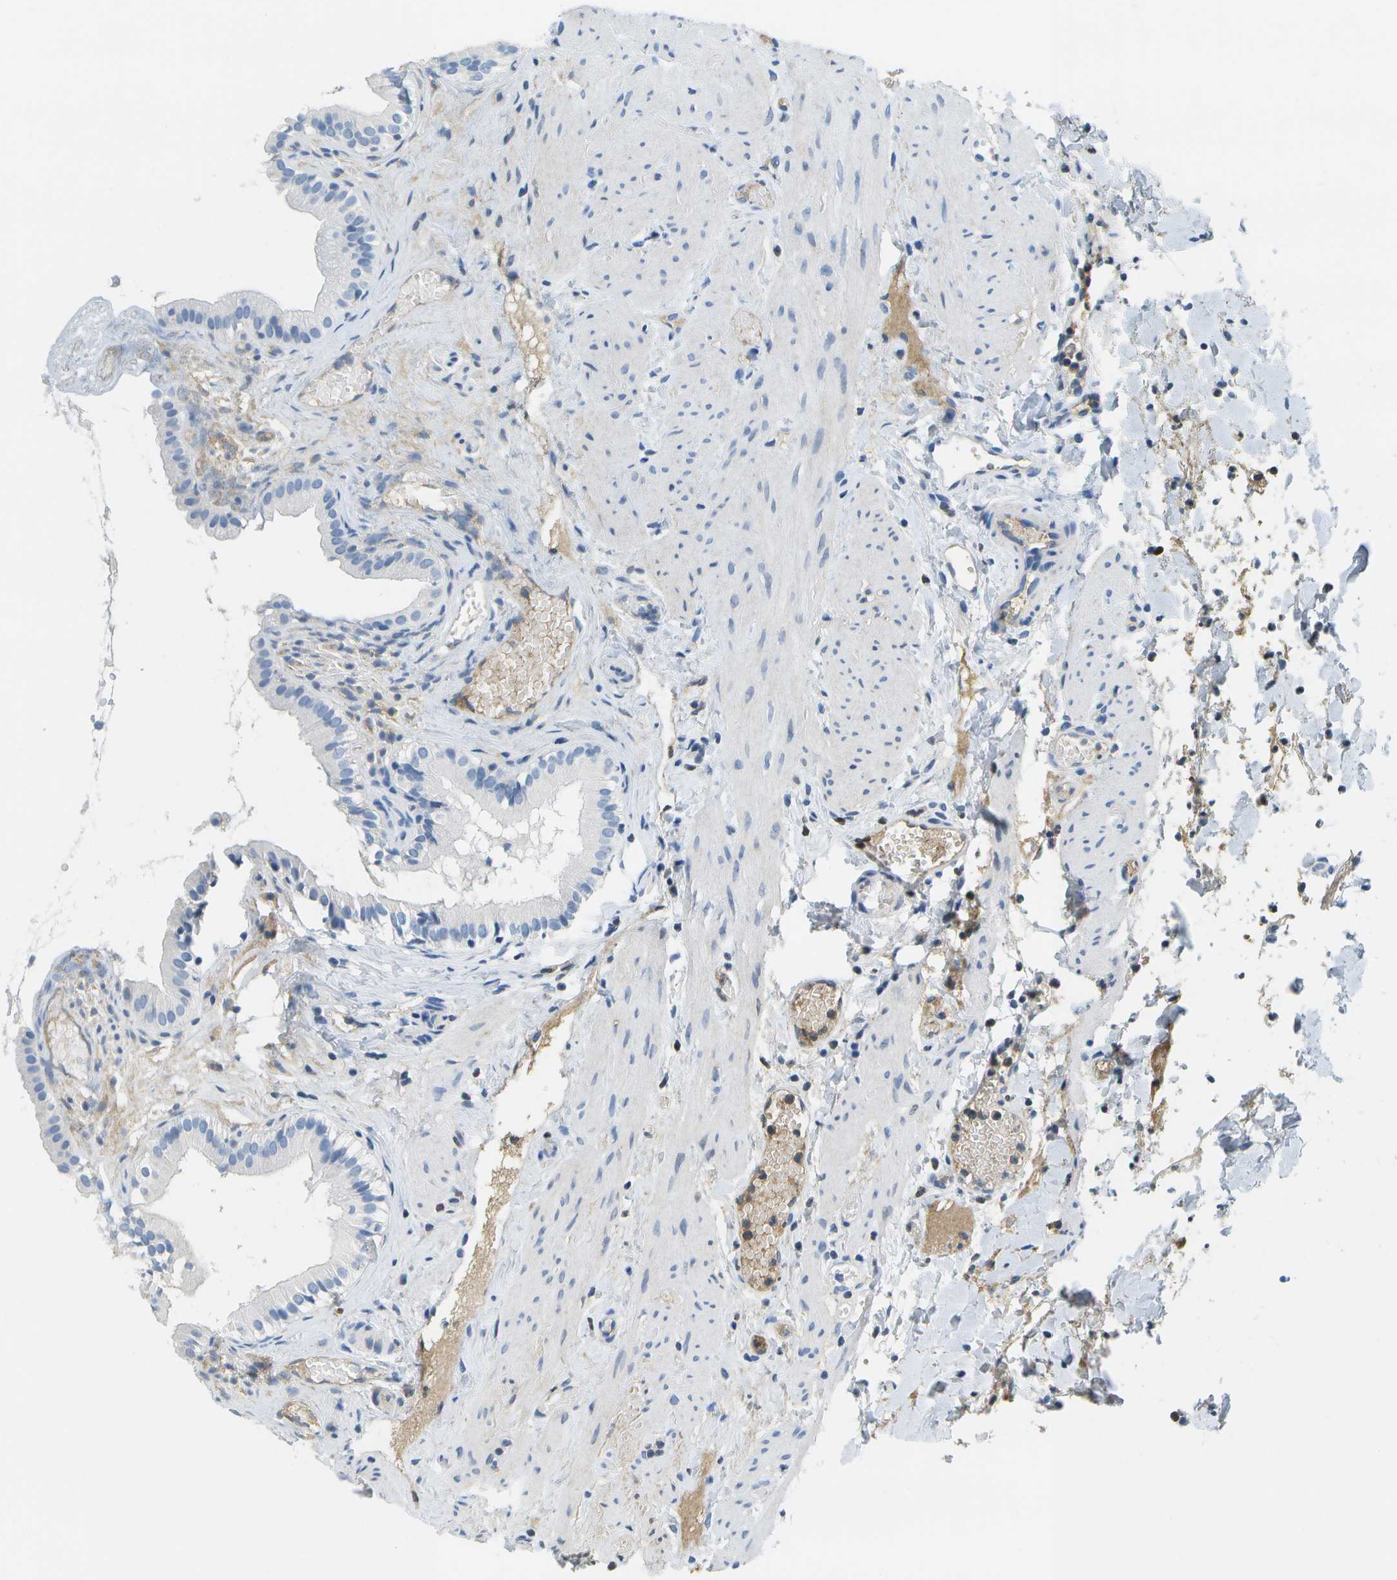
{"staining": {"intensity": "negative", "quantity": "none", "location": "none"}, "tissue": "gallbladder", "cell_type": "Glandular cells", "image_type": "normal", "snomed": [{"axis": "morphology", "description": "Normal tissue, NOS"}, {"axis": "topography", "description": "Gallbladder"}], "caption": "The micrograph reveals no significant staining in glandular cells of gallbladder. The staining was performed using DAB (3,3'-diaminobenzidine) to visualize the protein expression in brown, while the nuclei were stained in blue with hematoxylin (Magnification: 20x).", "gene": "SERPINA1", "patient": {"sex": "female", "age": 26}}